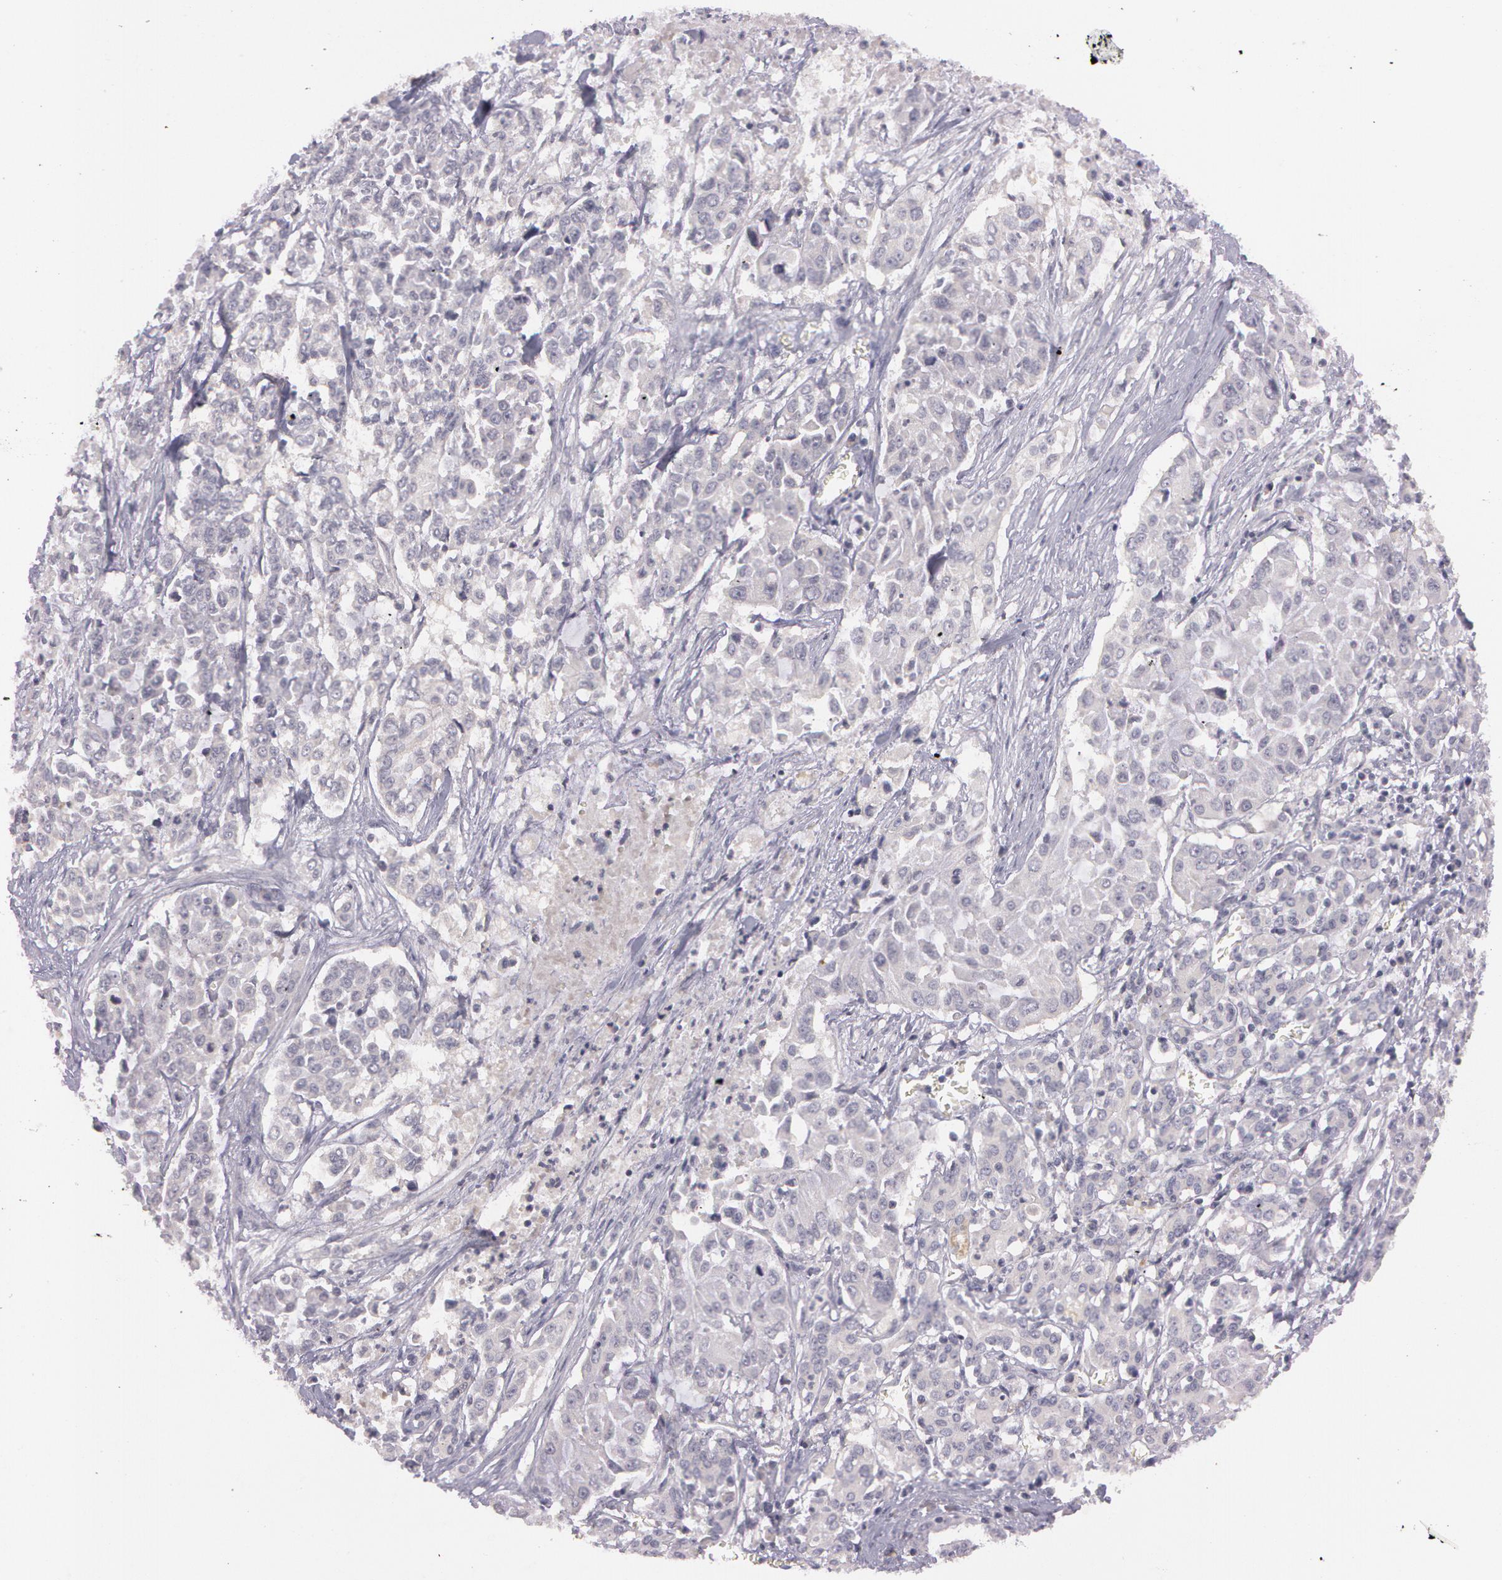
{"staining": {"intensity": "negative", "quantity": "none", "location": "none"}, "tissue": "pancreatic cancer", "cell_type": "Tumor cells", "image_type": "cancer", "snomed": [{"axis": "morphology", "description": "Adenocarcinoma, NOS"}, {"axis": "topography", "description": "Pancreas"}], "caption": "High power microscopy histopathology image of an immunohistochemistry histopathology image of pancreatic cancer (adenocarcinoma), revealing no significant positivity in tumor cells. Brightfield microscopy of immunohistochemistry (IHC) stained with DAB (3,3'-diaminobenzidine) (brown) and hematoxylin (blue), captured at high magnification.", "gene": "MXRA5", "patient": {"sex": "female", "age": 52}}